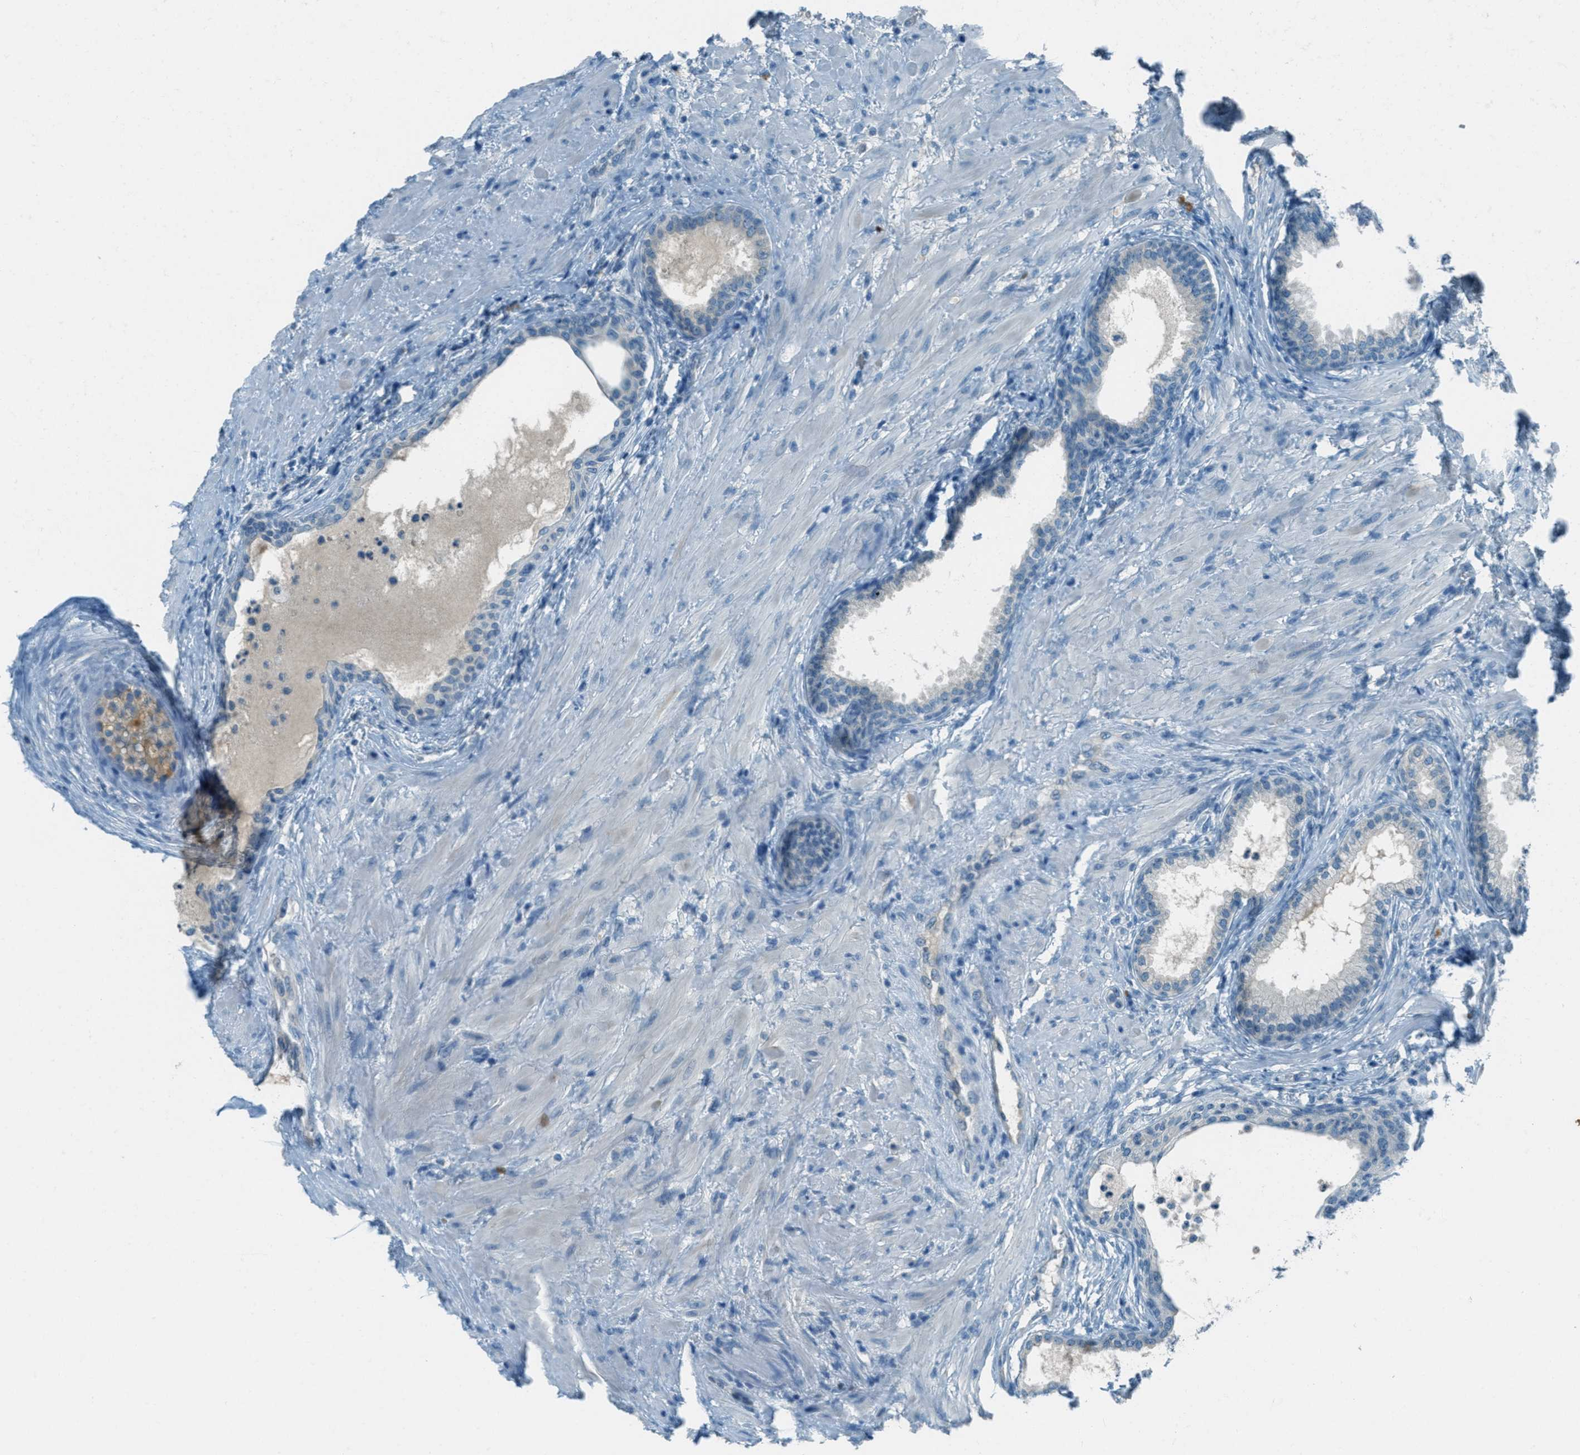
{"staining": {"intensity": "negative", "quantity": "none", "location": "none"}, "tissue": "prostate", "cell_type": "Glandular cells", "image_type": "normal", "snomed": [{"axis": "morphology", "description": "Normal tissue, NOS"}, {"axis": "topography", "description": "Prostate"}], "caption": "A high-resolution histopathology image shows IHC staining of unremarkable prostate, which exhibits no significant positivity in glandular cells.", "gene": "MSLN", "patient": {"sex": "male", "age": 76}}